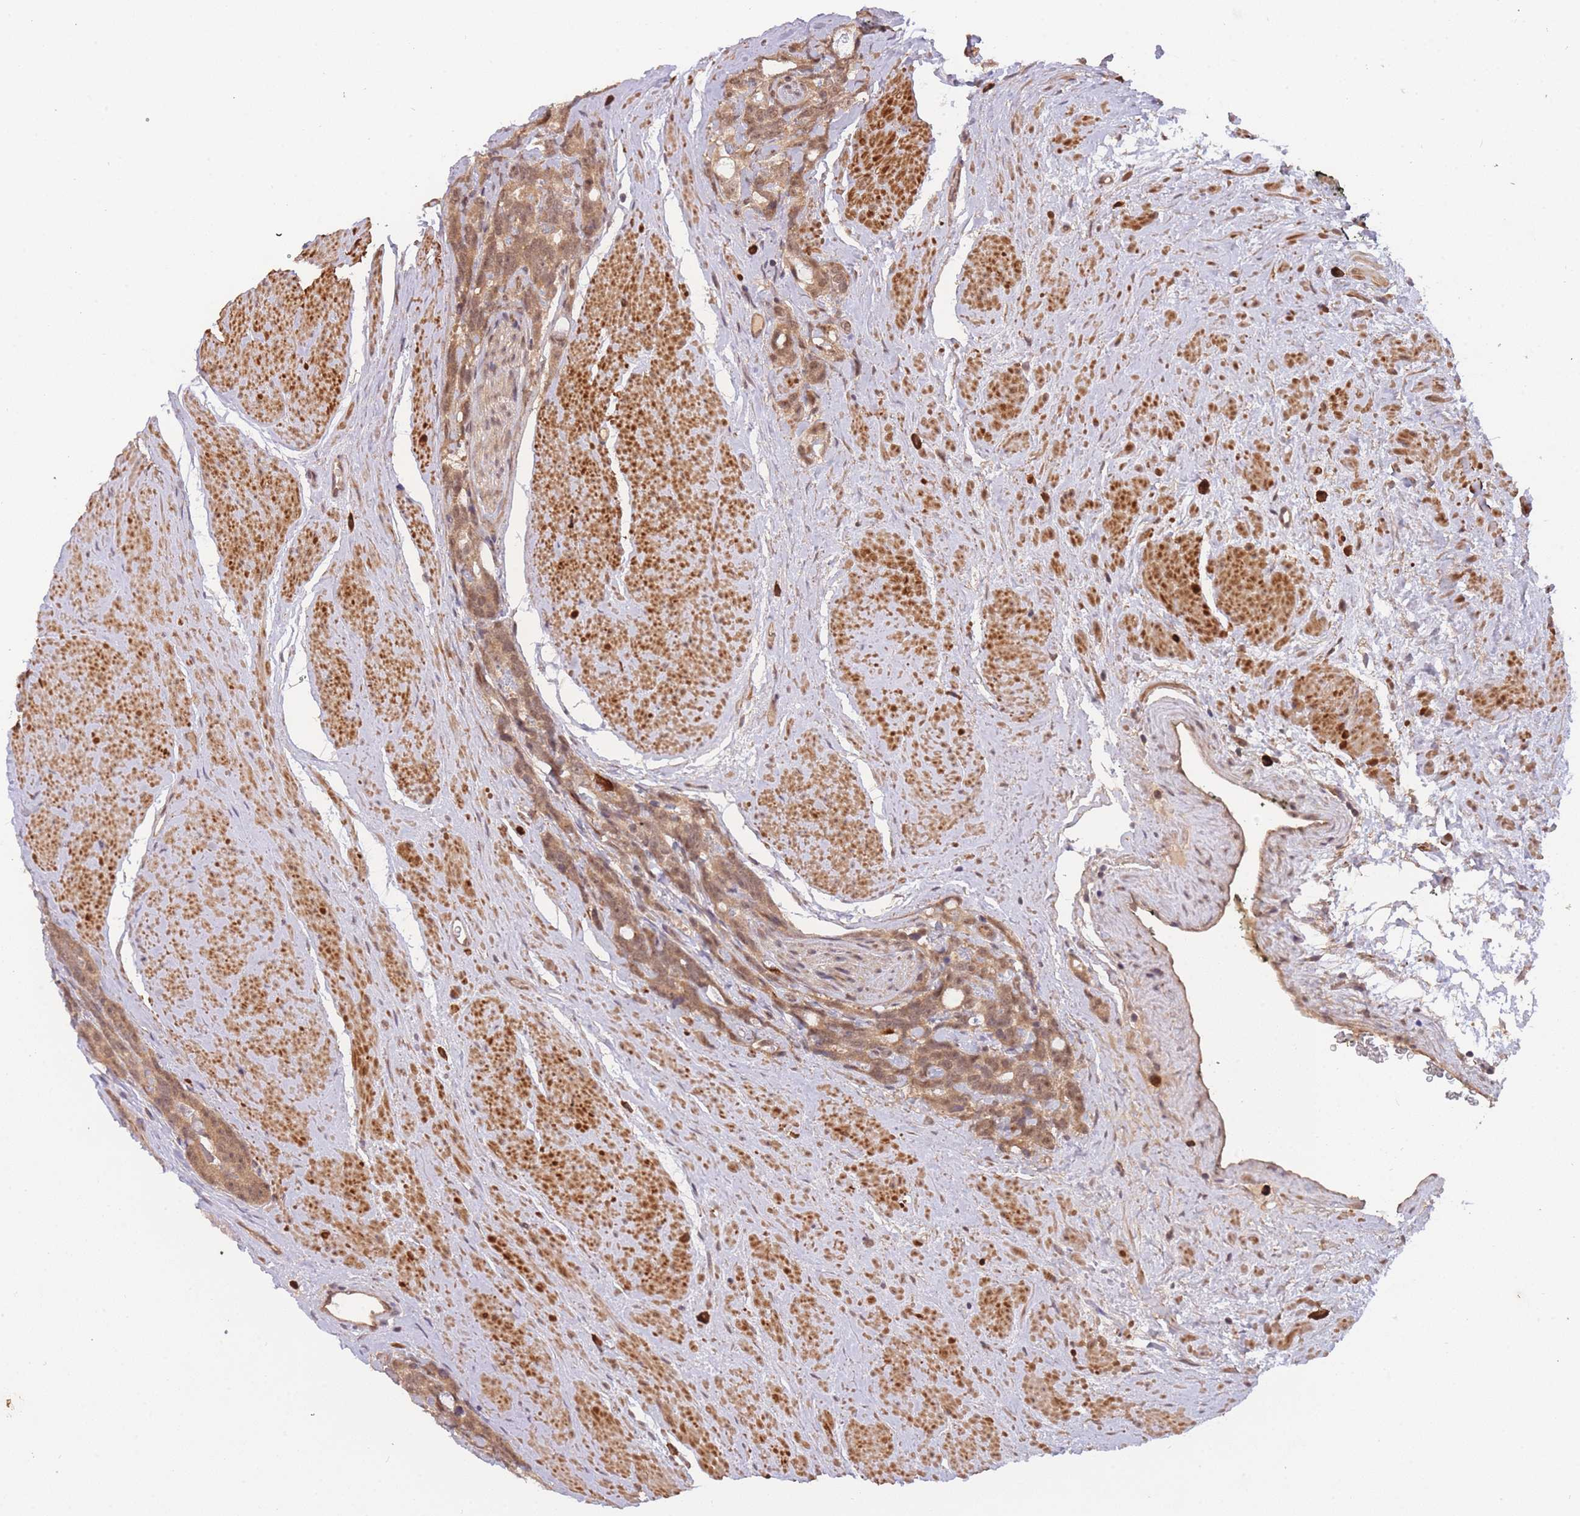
{"staining": {"intensity": "moderate", "quantity": ">75%", "location": "cytoplasmic/membranous,nuclear"}, "tissue": "prostate cancer", "cell_type": "Tumor cells", "image_type": "cancer", "snomed": [{"axis": "morphology", "description": "Adenocarcinoma, High grade"}, {"axis": "topography", "description": "Prostate"}], "caption": "Tumor cells reveal medium levels of moderate cytoplasmic/membranous and nuclear expression in approximately >75% of cells in human prostate cancer (adenocarcinoma (high-grade)).", "gene": "SMC6", "patient": {"sex": "male", "age": 74}}